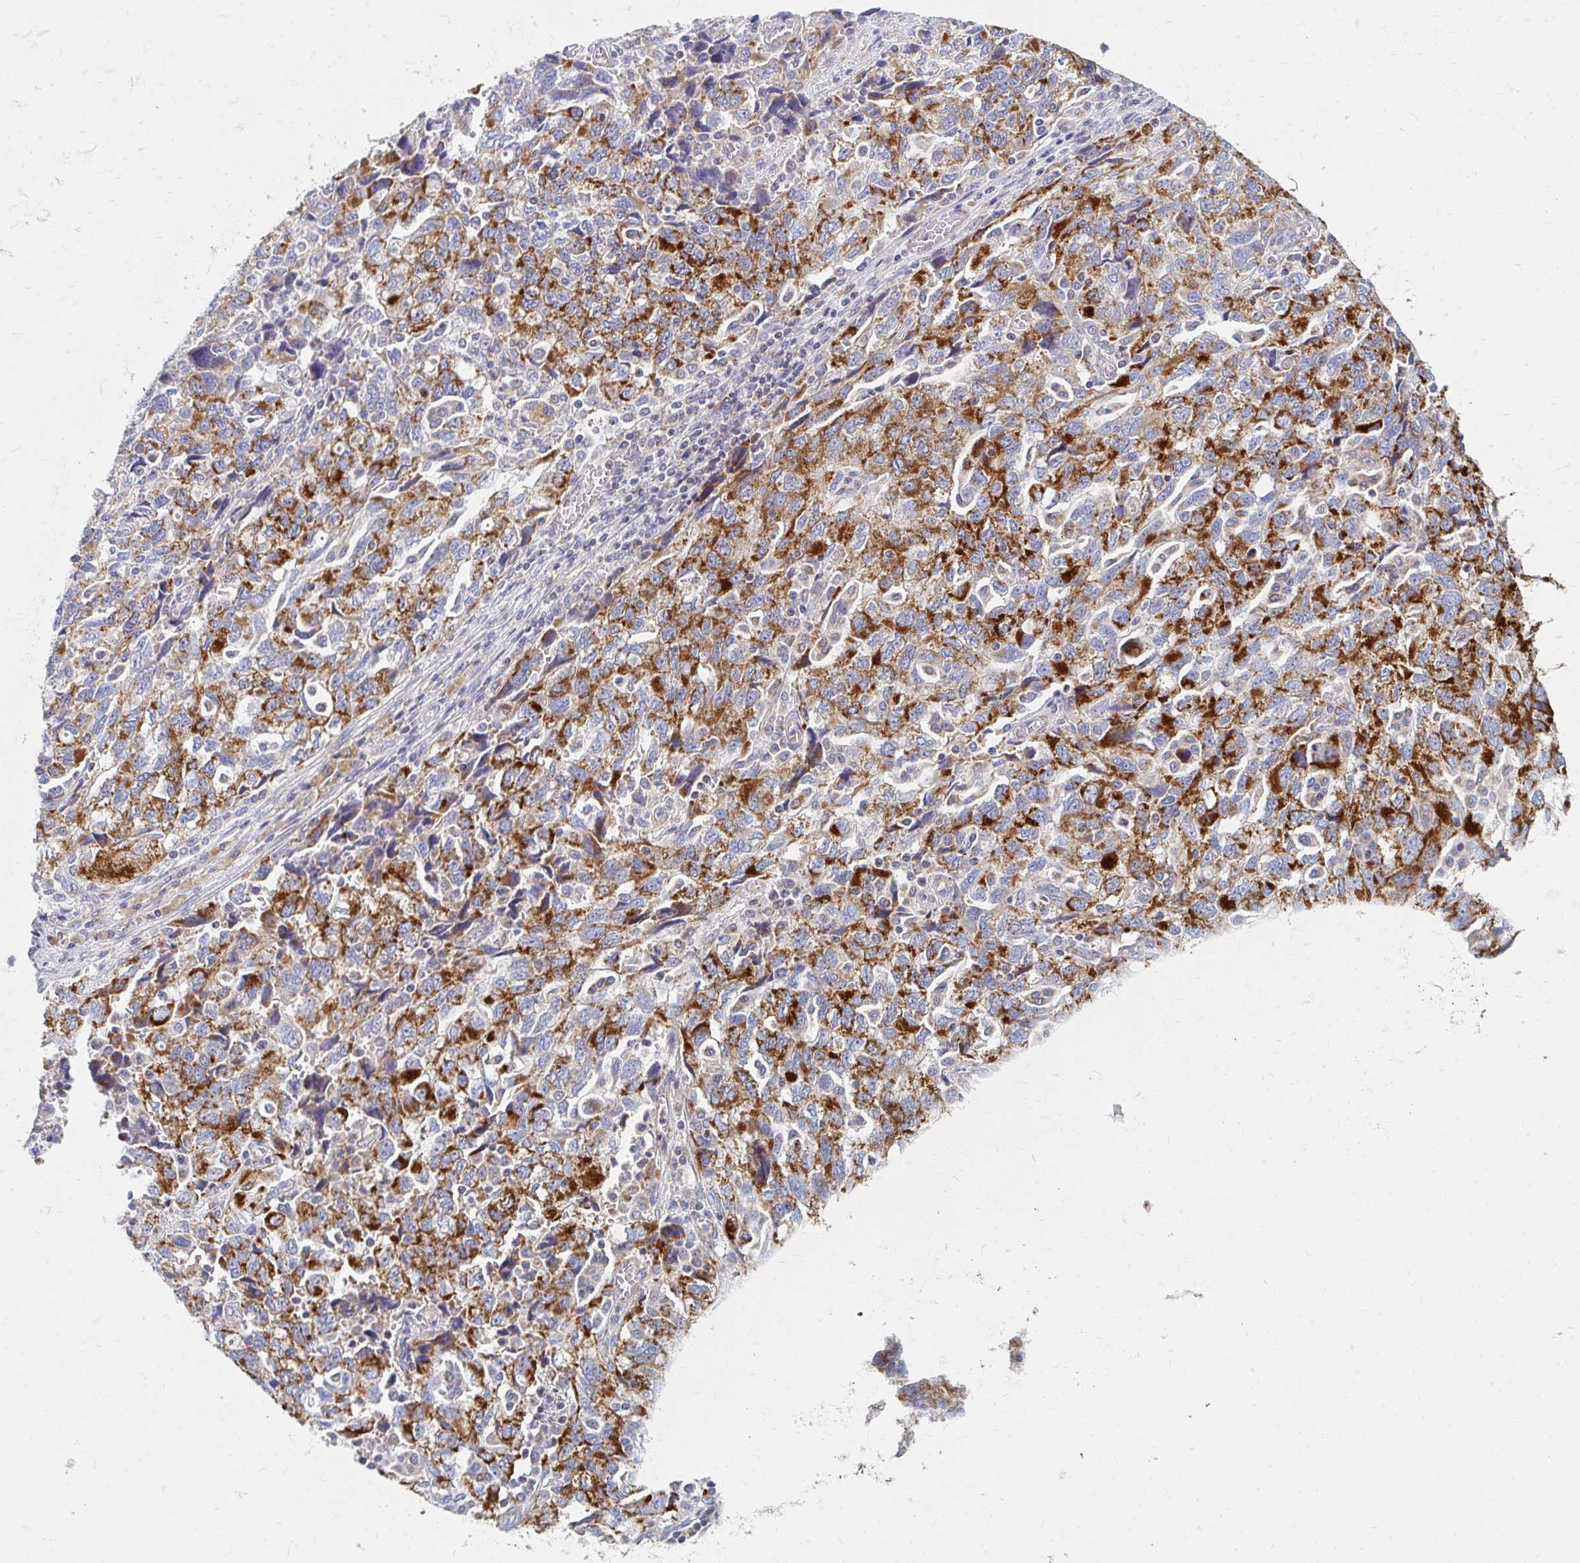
{"staining": {"intensity": "strong", "quantity": ">75%", "location": "cytoplasmic/membranous"}, "tissue": "ovarian cancer", "cell_type": "Tumor cells", "image_type": "cancer", "snomed": [{"axis": "morphology", "description": "Carcinoma, NOS"}, {"axis": "morphology", "description": "Cystadenocarcinoma, serous, NOS"}, {"axis": "topography", "description": "Ovary"}], "caption": "High-magnification brightfield microscopy of carcinoma (ovarian) stained with DAB (3,3'-diaminobenzidine) (brown) and counterstained with hematoxylin (blue). tumor cells exhibit strong cytoplasmic/membranous staining is seen in about>75% of cells. Using DAB (3,3'-diaminobenzidine) (brown) and hematoxylin (blue) stains, captured at high magnification using brightfield microscopy.", "gene": "MAVS", "patient": {"sex": "female", "age": 69}}